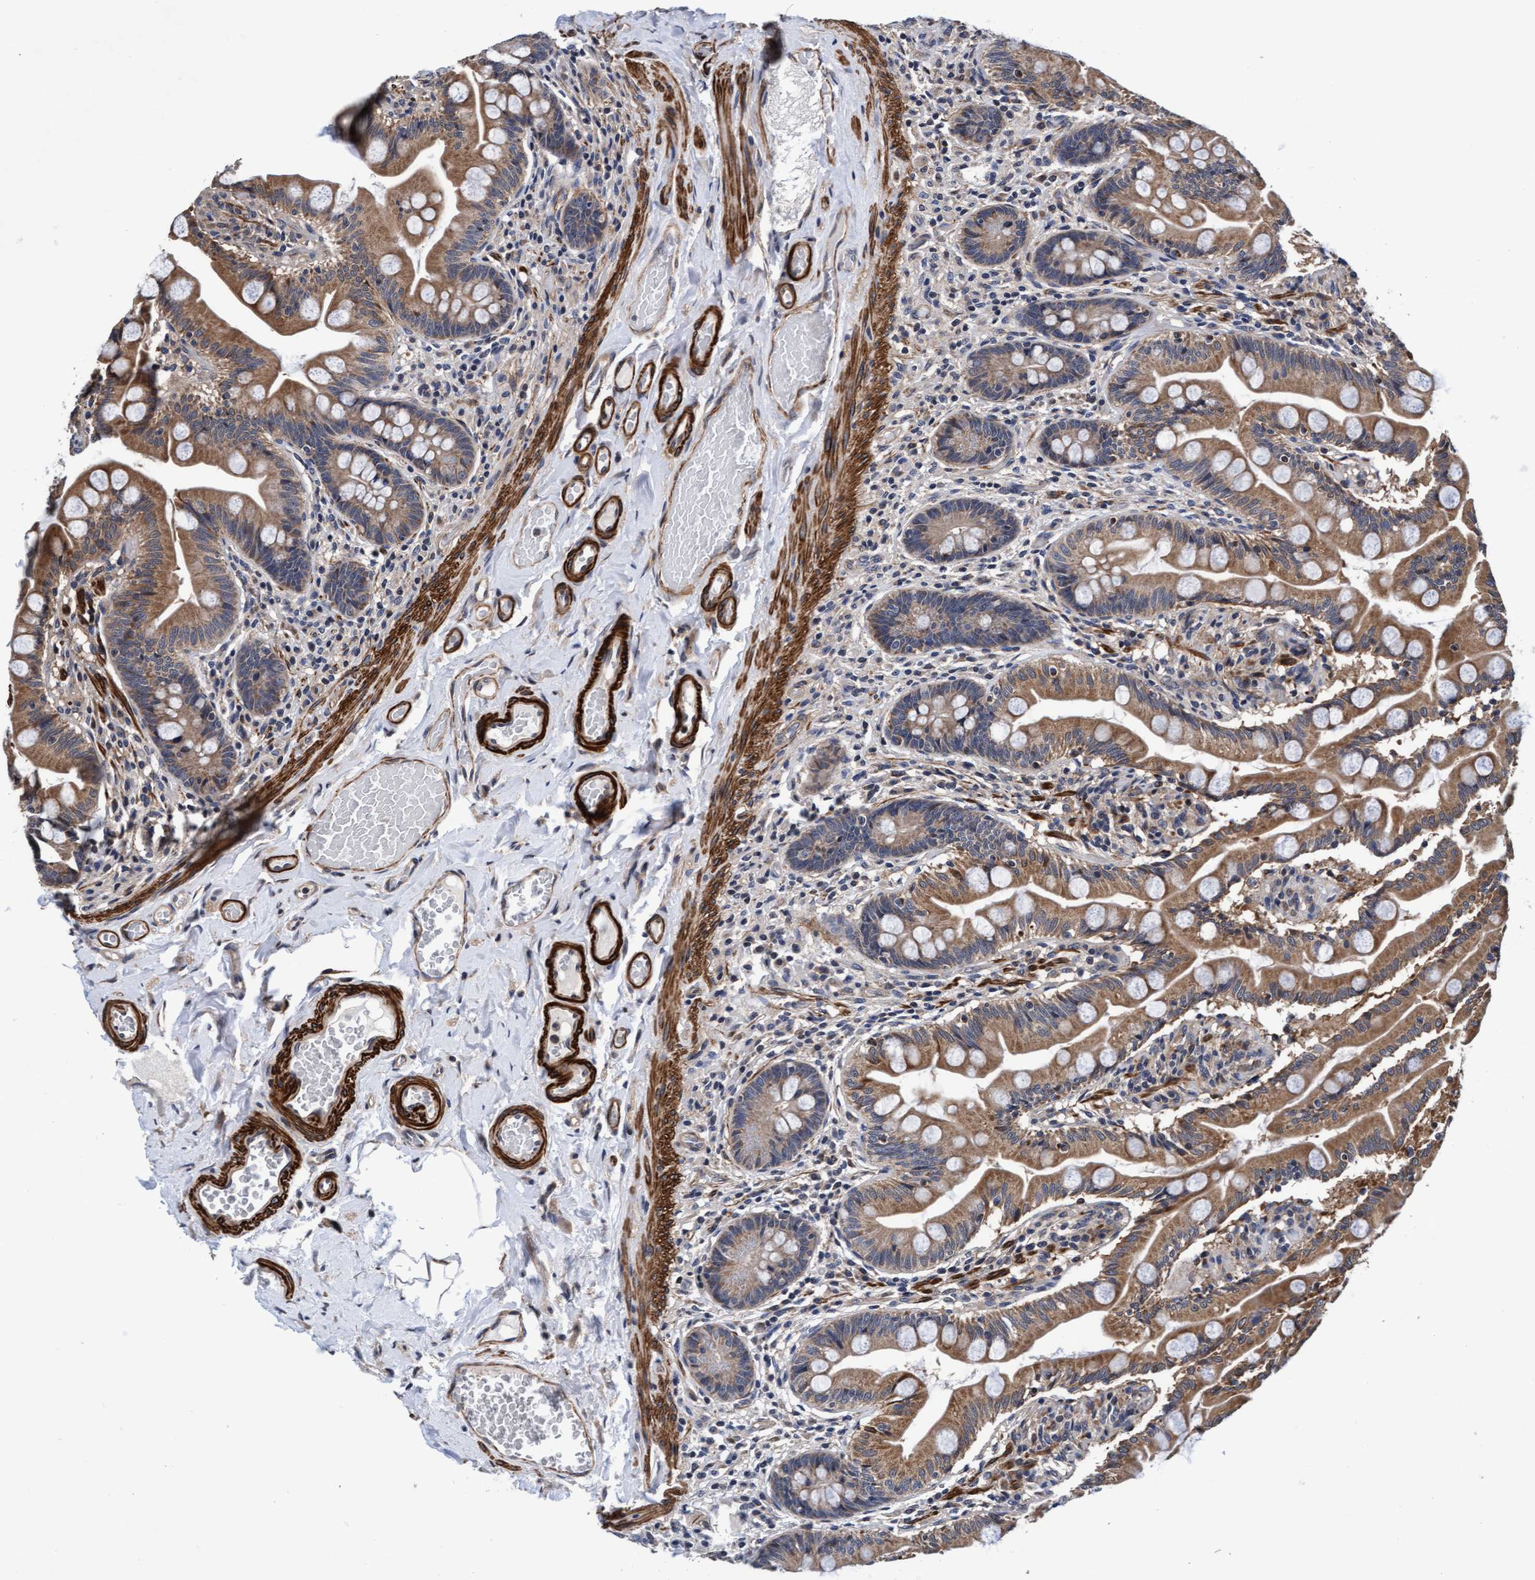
{"staining": {"intensity": "moderate", "quantity": ">75%", "location": "cytoplasmic/membranous"}, "tissue": "small intestine", "cell_type": "Glandular cells", "image_type": "normal", "snomed": [{"axis": "morphology", "description": "Normal tissue, NOS"}, {"axis": "topography", "description": "Small intestine"}], "caption": "The photomicrograph demonstrates immunohistochemical staining of benign small intestine. There is moderate cytoplasmic/membranous staining is appreciated in approximately >75% of glandular cells.", "gene": "EFCAB13", "patient": {"sex": "female", "age": 56}}